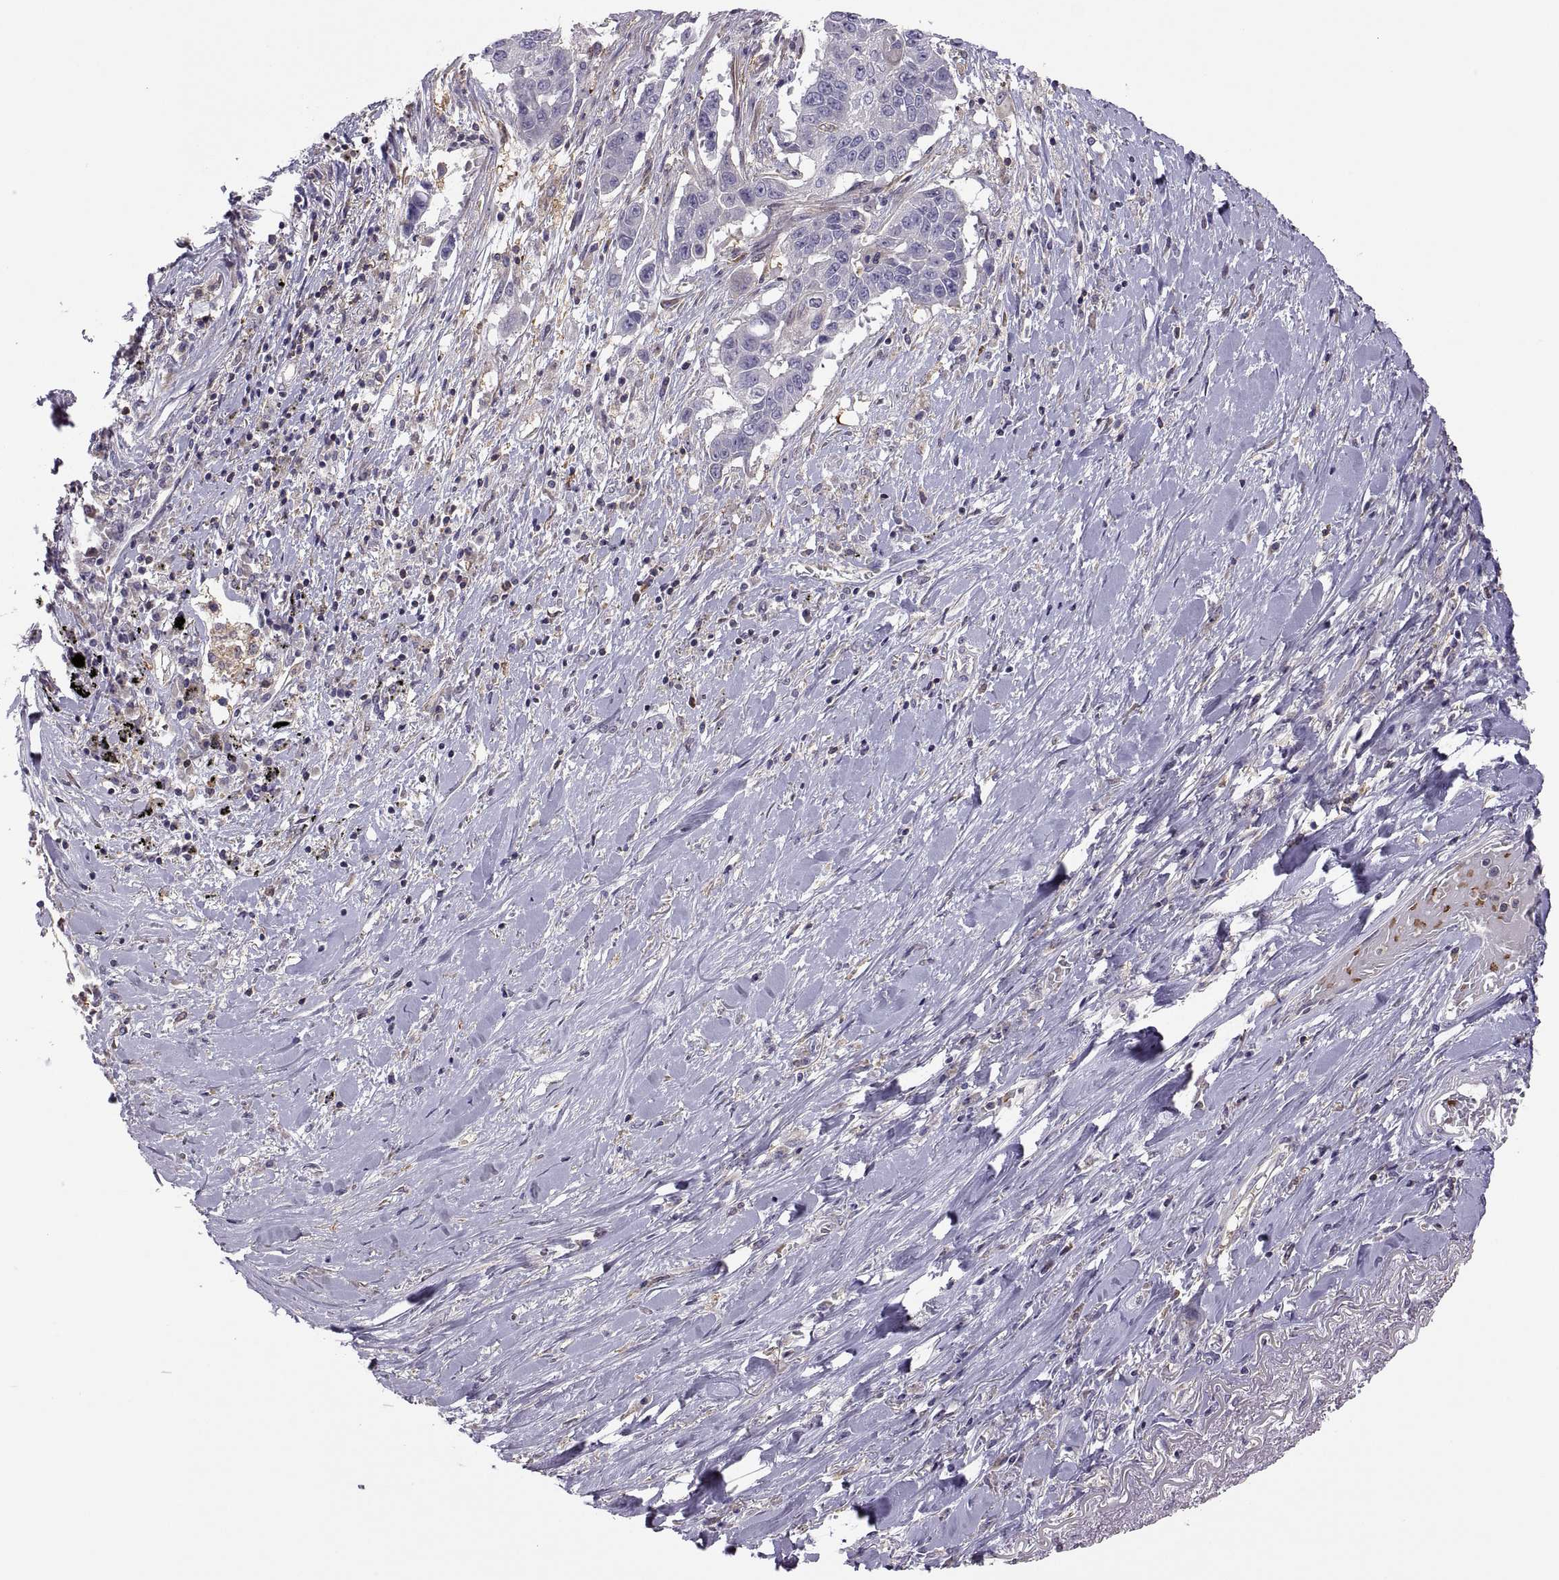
{"staining": {"intensity": "negative", "quantity": "none", "location": "none"}, "tissue": "lung cancer", "cell_type": "Tumor cells", "image_type": "cancer", "snomed": [{"axis": "morphology", "description": "Squamous cell carcinoma, NOS"}, {"axis": "topography", "description": "Lung"}], "caption": "Immunohistochemistry photomicrograph of squamous cell carcinoma (lung) stained for a protein (brown), which shows no positivity in tumor cells. The staining is performed using DAB (3,3'-diaminobenzidine) brown chromogen with nuclei counter-stained in using hematoxylin.", "gene": "SPATA32", "patient": {"sex": "male", "age": 73}}